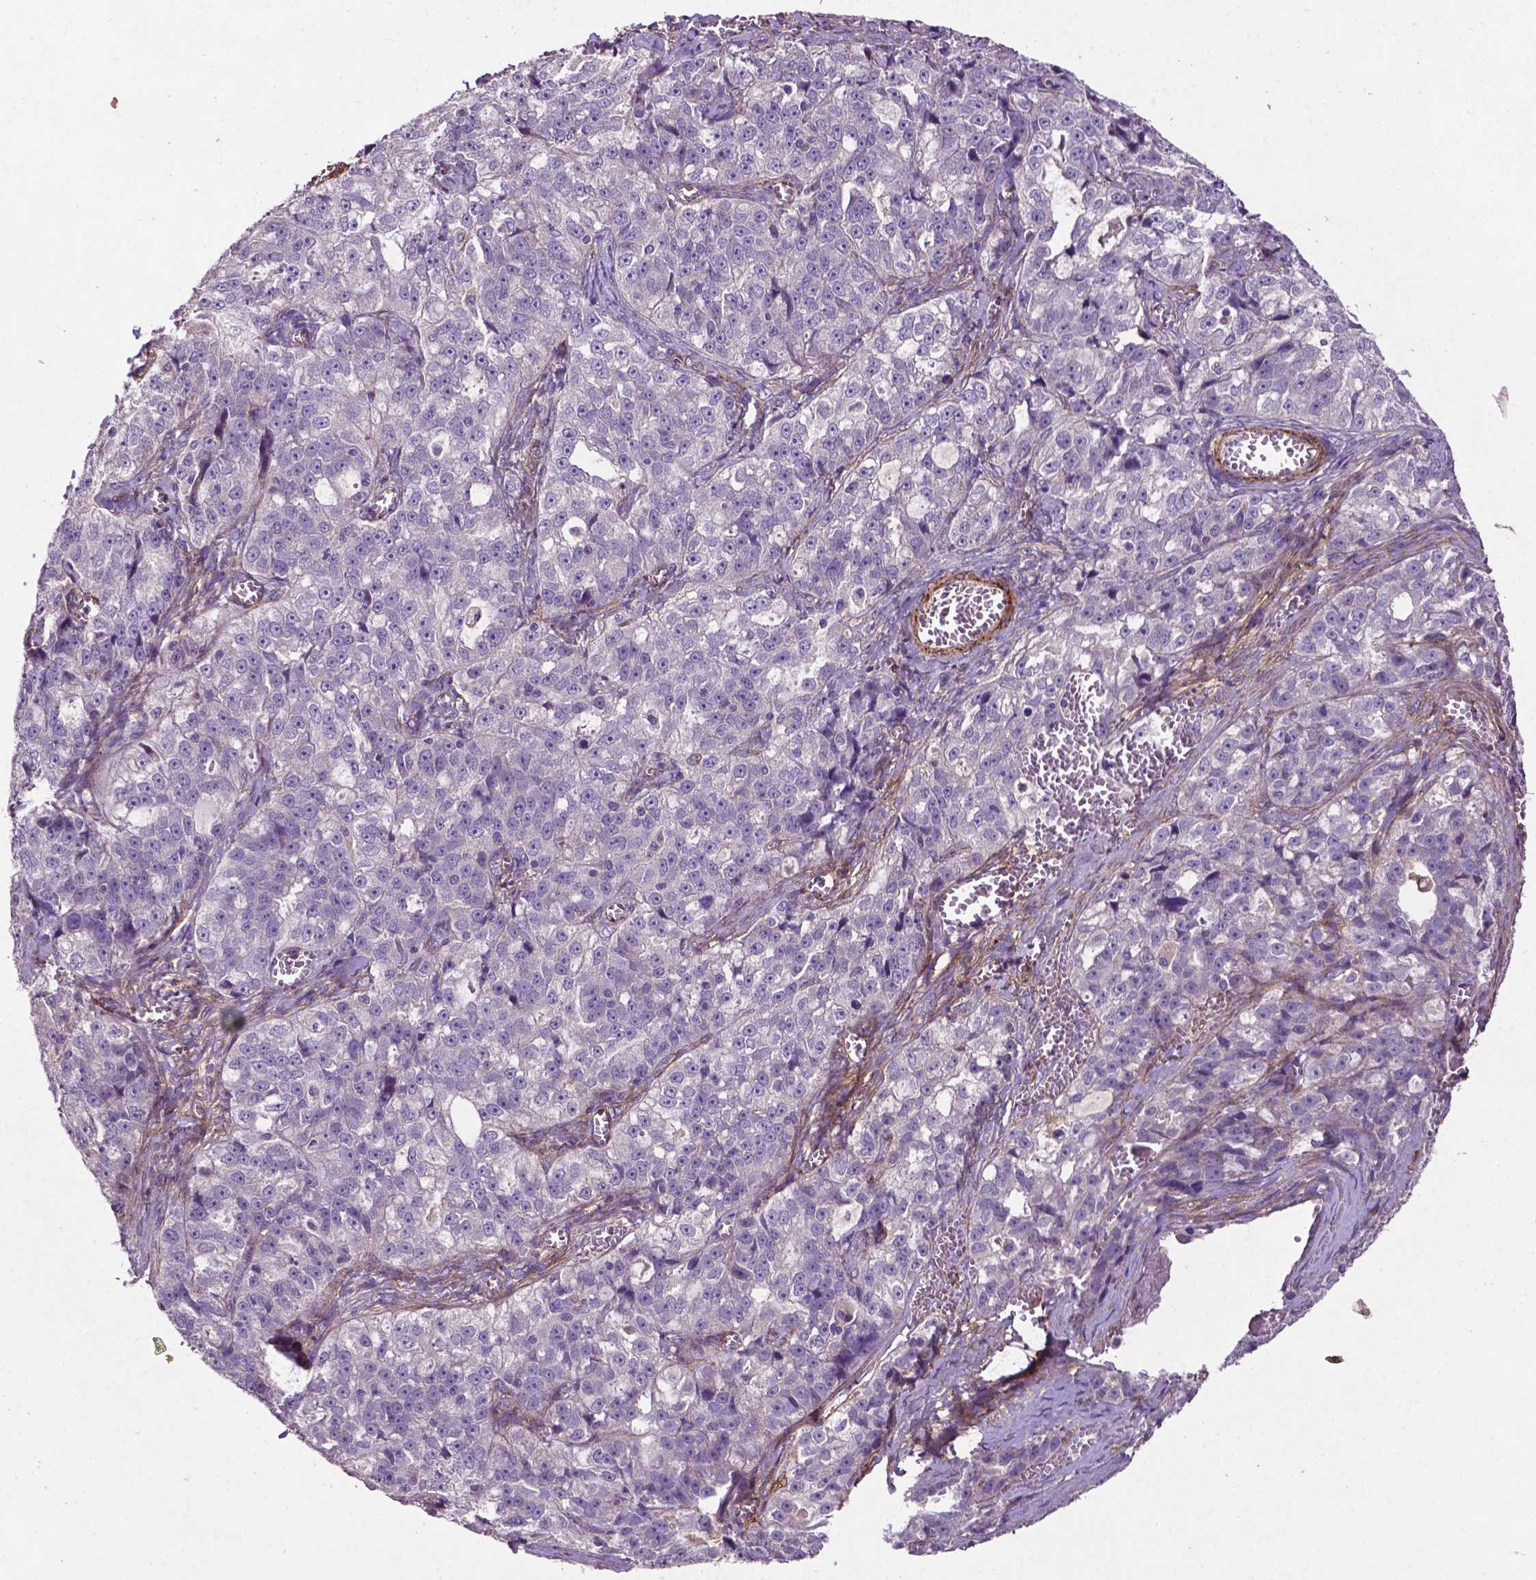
{"staining": {"intensity": "negative", "quantity": "none", "location": "none"}, "tissue": "ovarian cancer", "cell_type": "Tumor cells", "image_type": "cancer", "snomed": [{"axis": "morphology", "description": "Cystadenocarcinoma, serous, NOS"}, {"axis": "topography", "description": "Ovary"}], "caption": "Tumor cells are negative for brown protein staining in serous cystadenocarcinoma (ovarian).", "gene": "RRAS", "patient": {"sex": "female", "age": 51}}